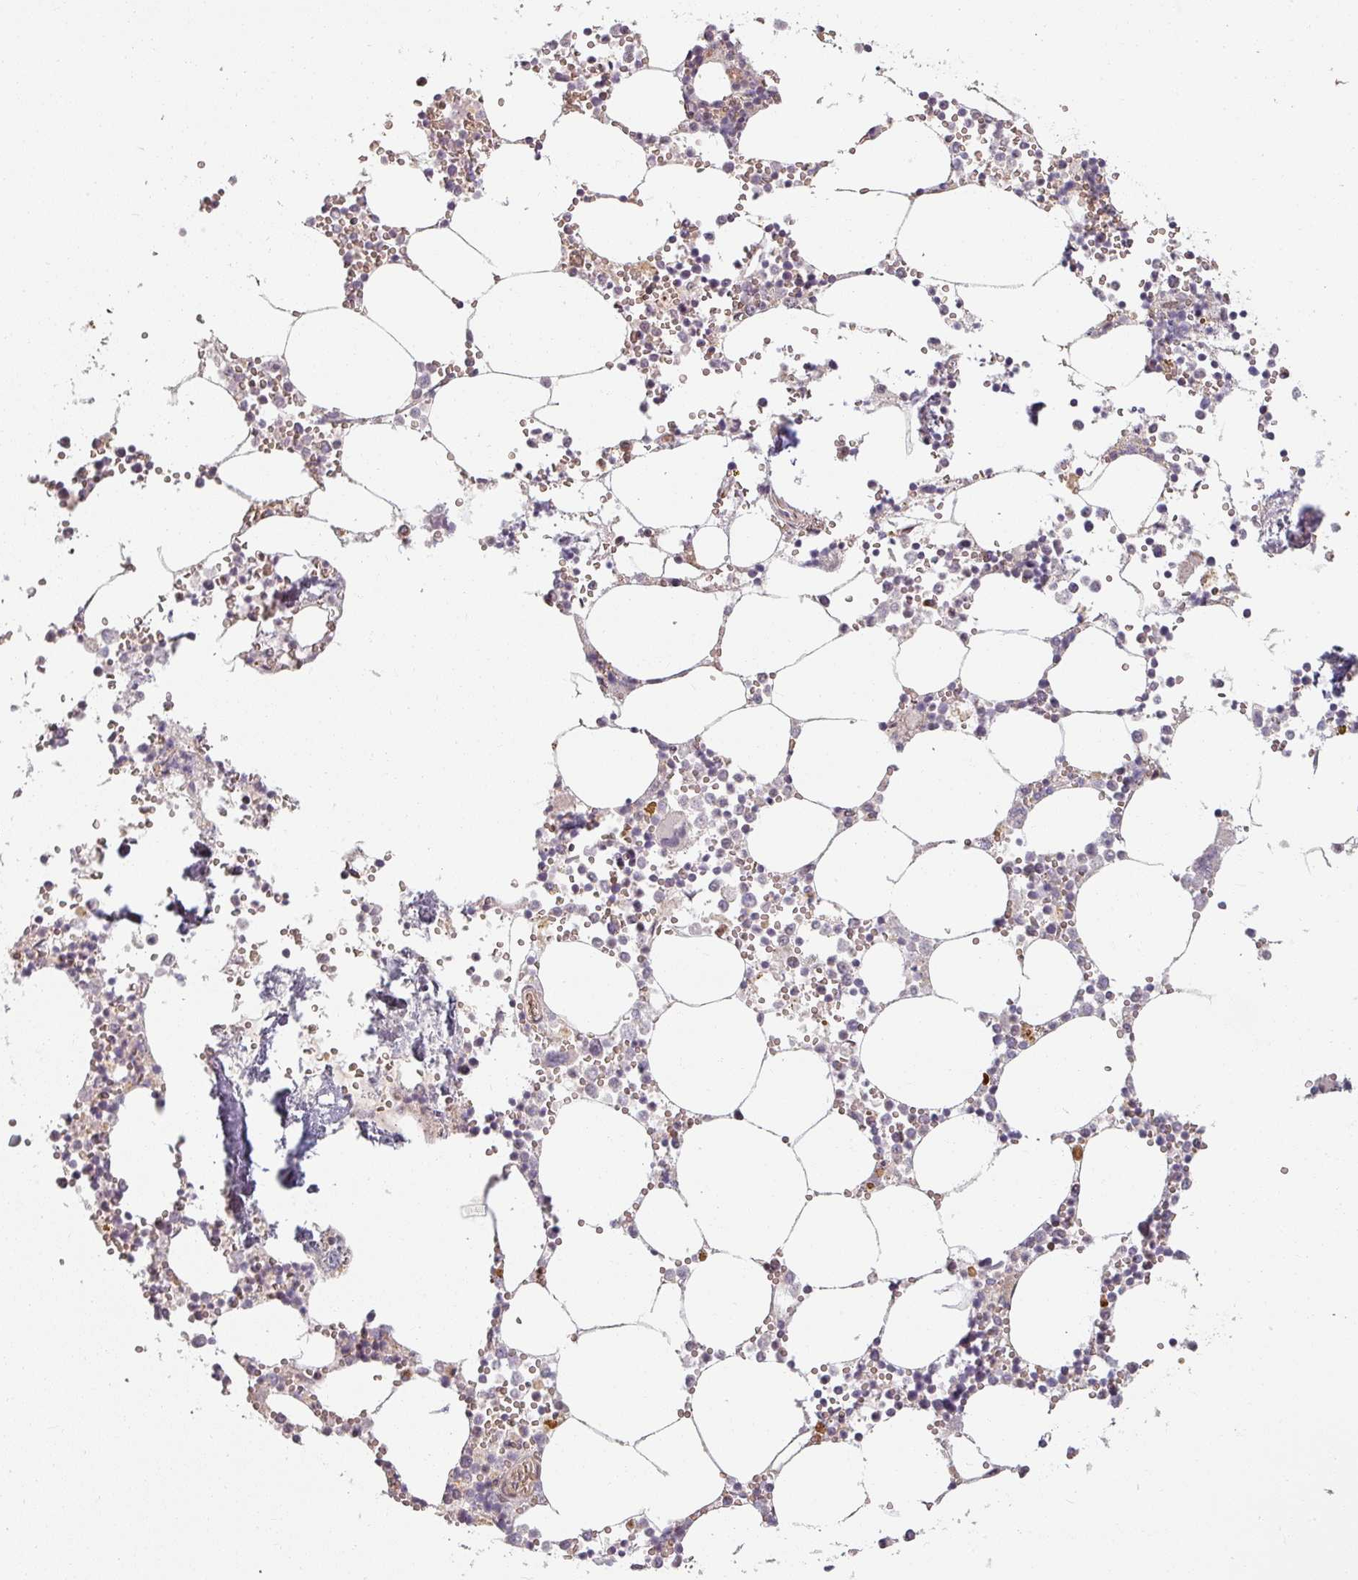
{"staining": {"intensity": "moderate", "quantity": "25%-75%", "location": "cytoplasmic/membranous,nuclear"}, "tissue": "bone marrow", "cell_type": "Hematopoietic cells", "image_type": "normal", "snomed": [{"axis": "morphology", "description": "Normal tissue, NOS"}, {"axis": "topography", "description": "Bone marrow"}], "caption": "This image shows benign bone marrow stained with immunohistochemistry (IHC) to label a protein in brown. The cytoplasmic/membranous,nuclear of hematopoietic cells show moderate positivity for the protein. Nuclei are counter-stained blue.", "gene": "MED19", "patient": {"sex": "male", "age": 54}}